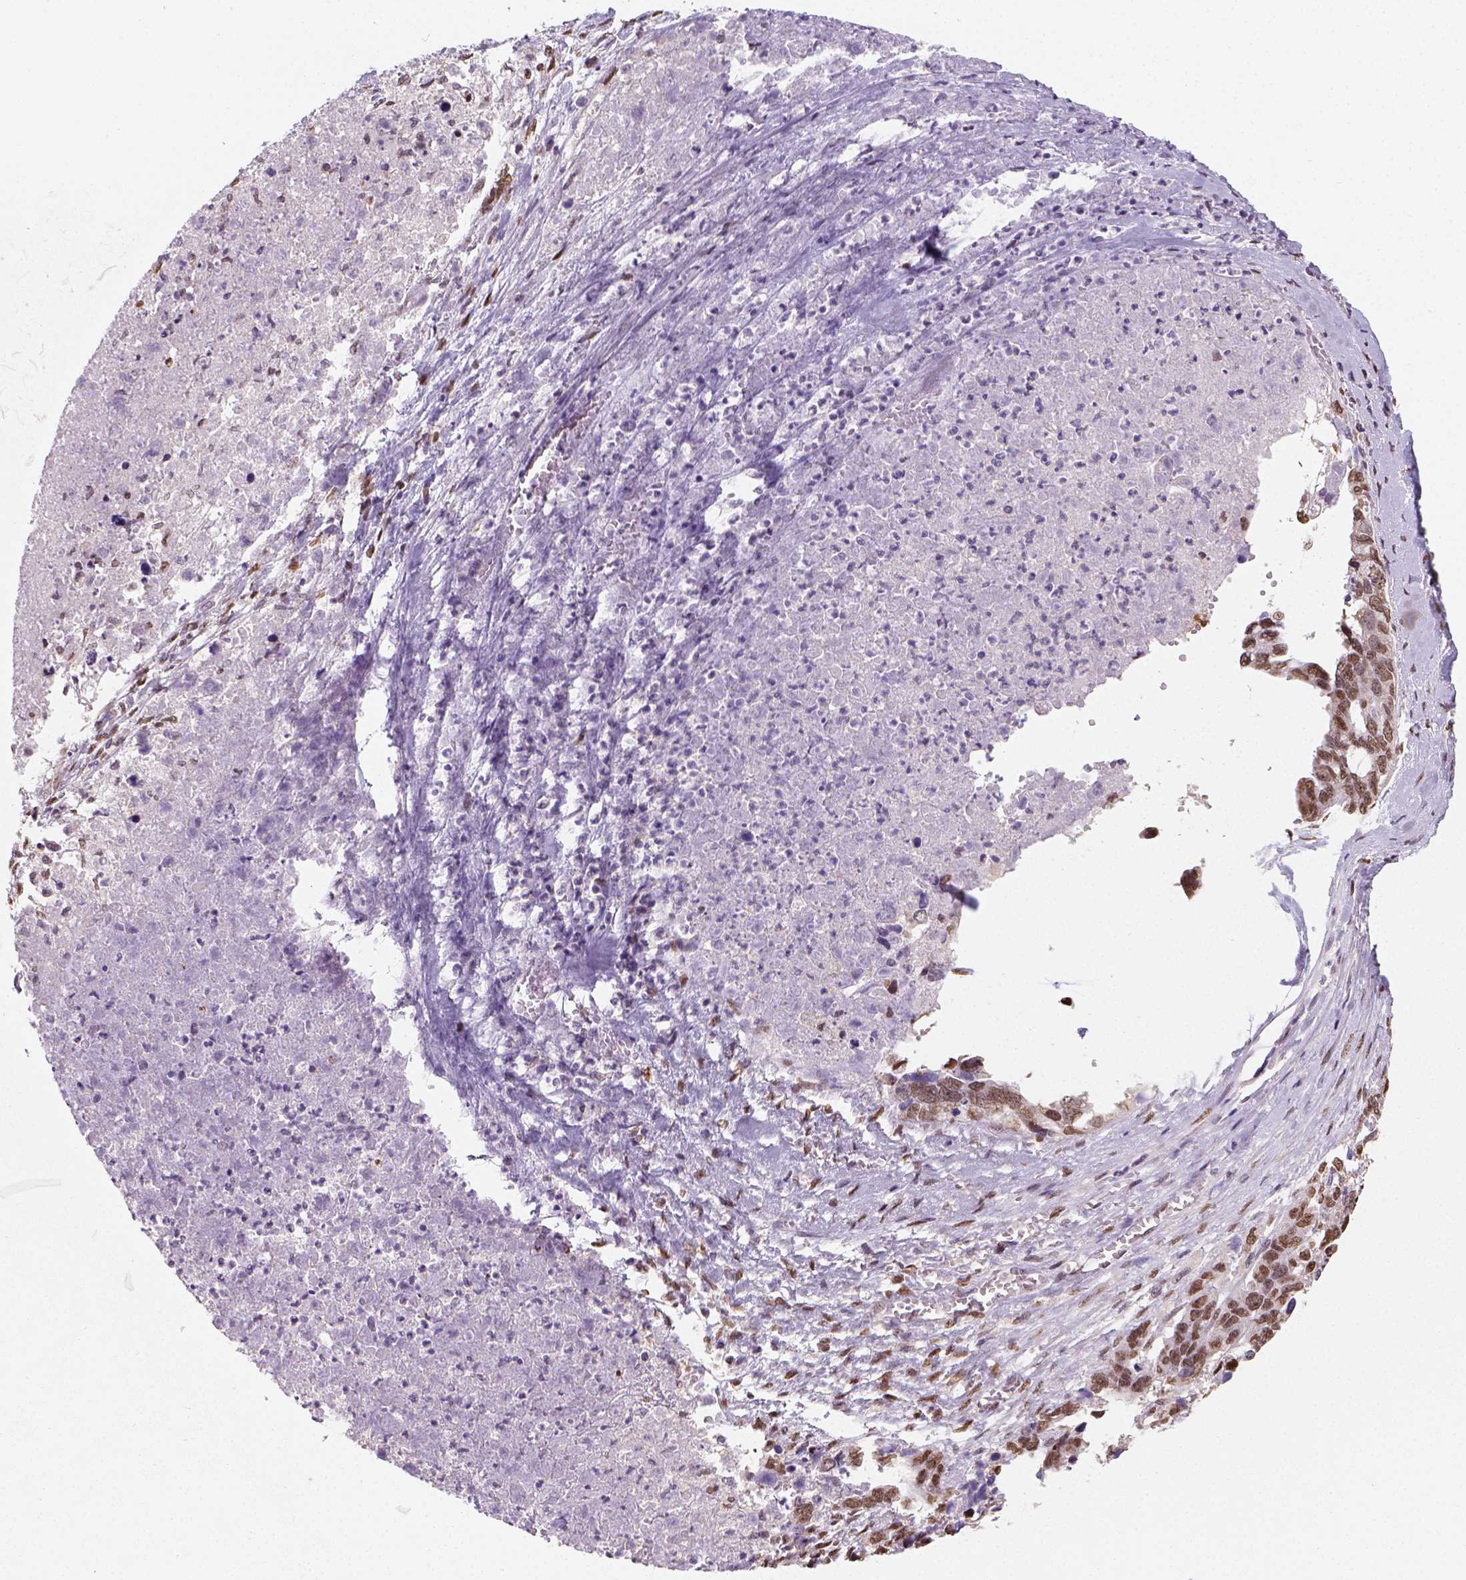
{"staining": {"intensity": "moderate", "quantity": ">75%", "location": "nuclear"}, "tissue": "ovarian cancer", "cell_type": "Tumor cells", "image_type": "cancer", "snomed": [{"axis": "morphology", "description": "Cystadenocarcinoma, serous, NOS"}, {"axis": "topography", "description": "Ovary"}], "caption": "Immunohistochemical staining of human ovarian cancer (serous cystadenocarcinoma) displays moderate nuclear protein positivity in about >75% of tumor cells. Using DAB (brown) and hematoxylin (blue) stains, captured at high magnification using brightfield microscopy.", "gene": "C1orf112", "patient": {"sex": "female", "age": 69}}